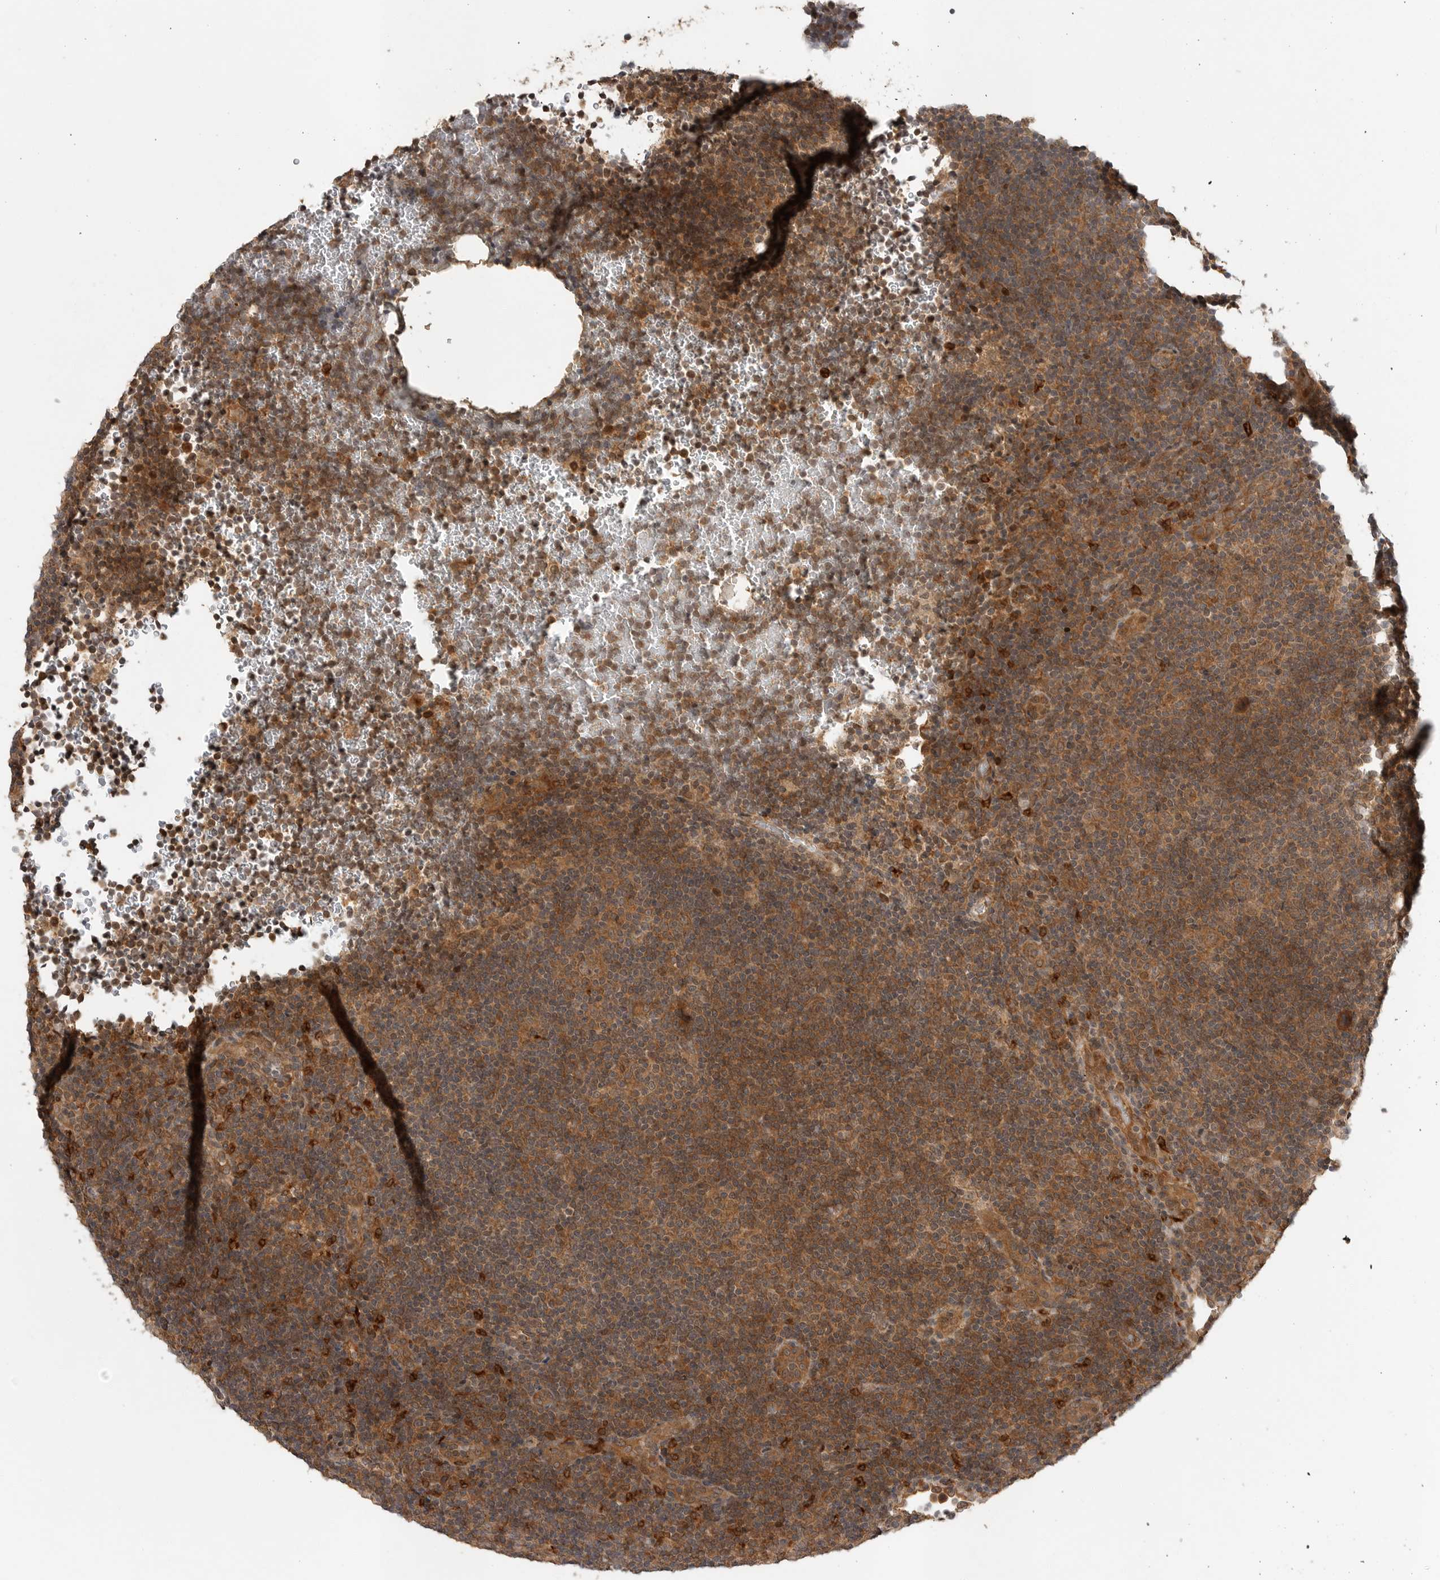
{"staining": {"intensity": "moderate", "quantity": ">75%", "location": "cytoplasmic/membranous"}, "tissue": "lymphoma", "cell_type": "Tumor cells", "image_type": "cancer", "snomed": [{"axis": "morphology", "description": "Hodgkin's disease, NOS"}, {"axis": "topography", "description": "Lymph node"}], "caption": "Hodgkin's disease stained for a protein shows moderate cytoplasmic/membranous positivity in tumor cells.", "gene": "OSBPL9", "patient": {"sex": "female", "age": 57}}